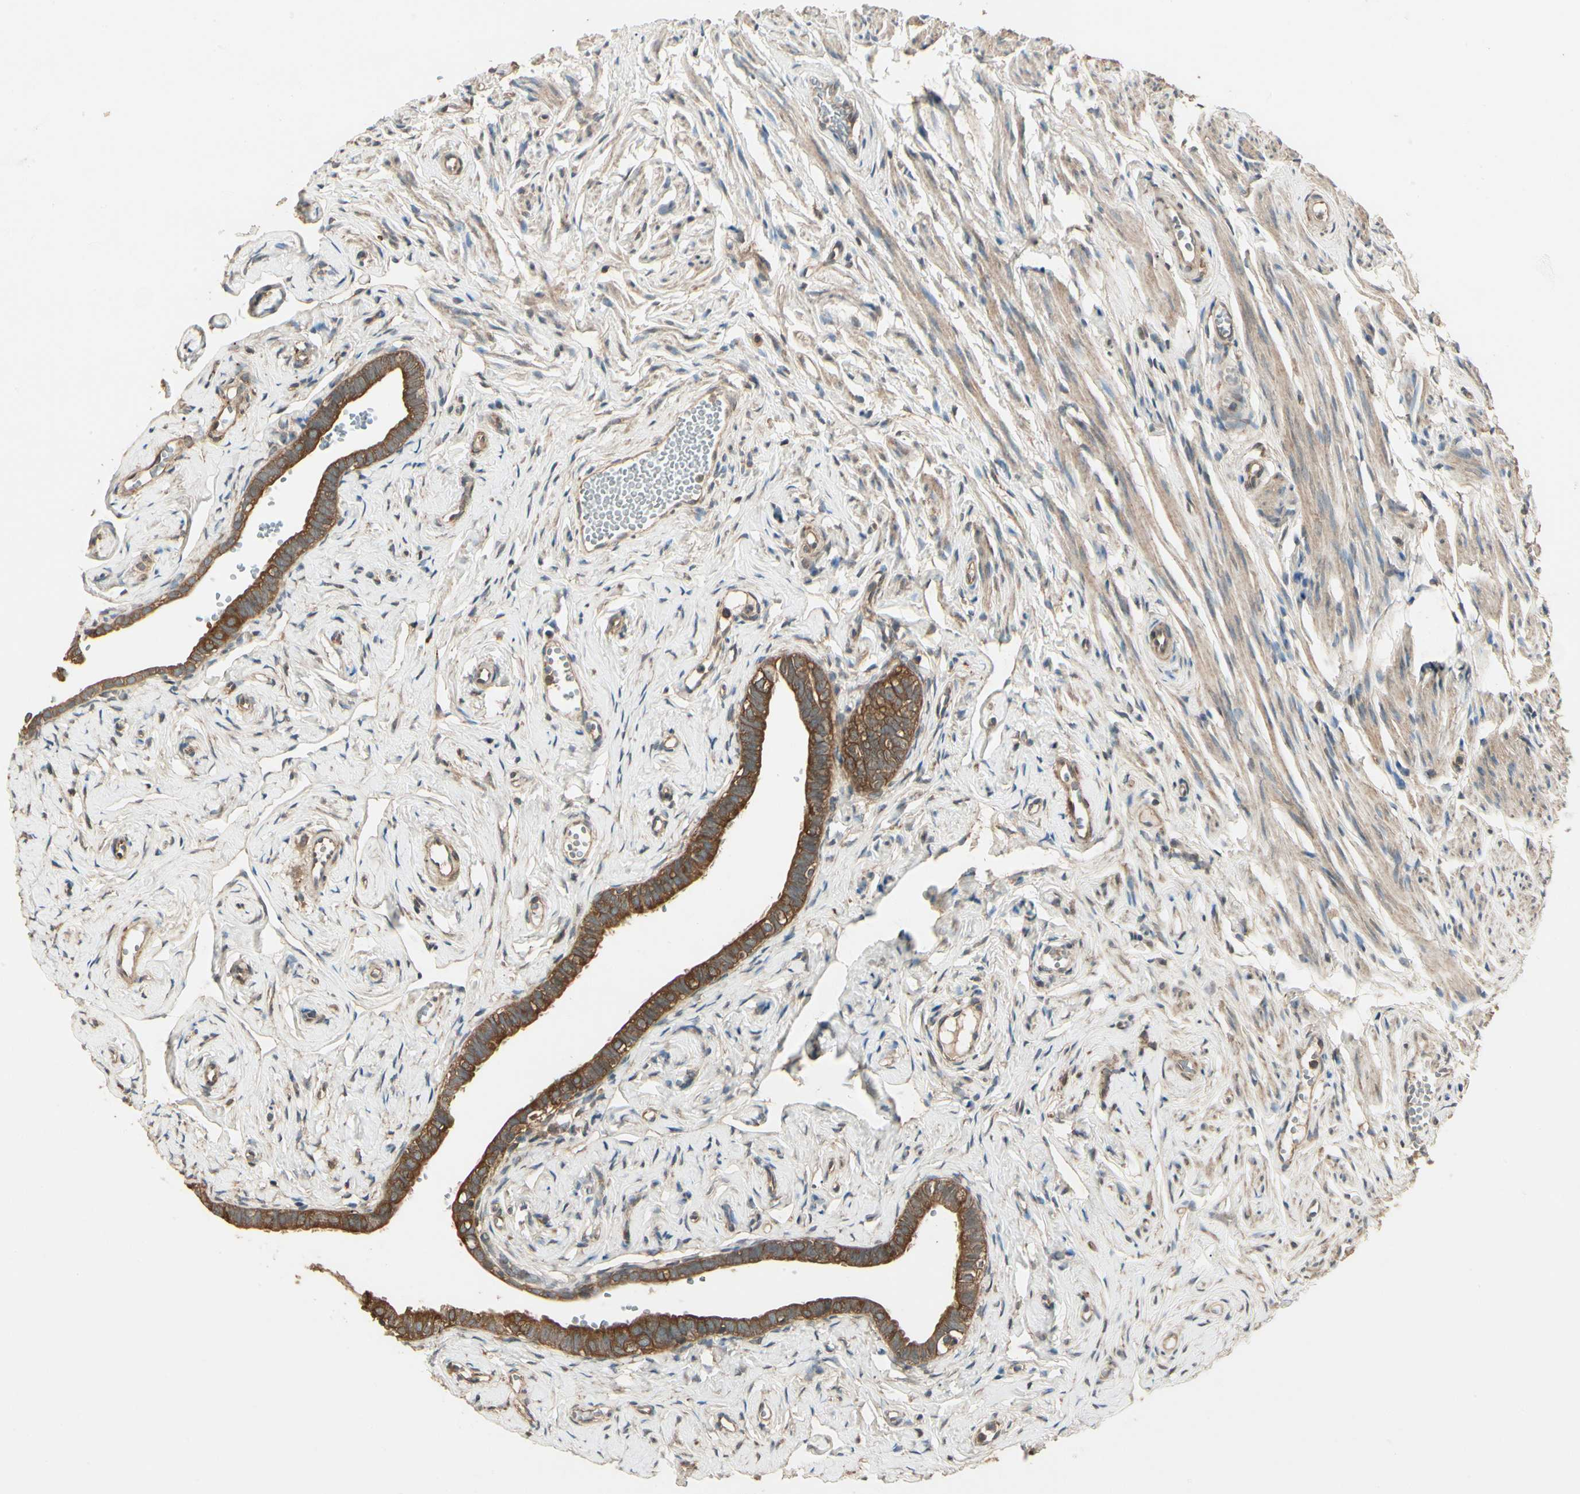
{"staining": {"intensity": "strong", "quantity": ">75%", "location": "cytoplasmic/membranous"}, "tissue": "fallopian tube", "cell_type": "Glandular cells", "image_type": "normal", "snomed": [{"axis": "morphology", "description": "Normal tissue, NOS"}, {"axis": "topography", "description": "Fallopian tube"}], "caption": "Protein staining reveals strong cytoplasmic/membranous expression in approximately >75% of glandular cells in normal fallopian tube.", "gene": "CCT7", "patient": {"sex": "female", "age": 71}}